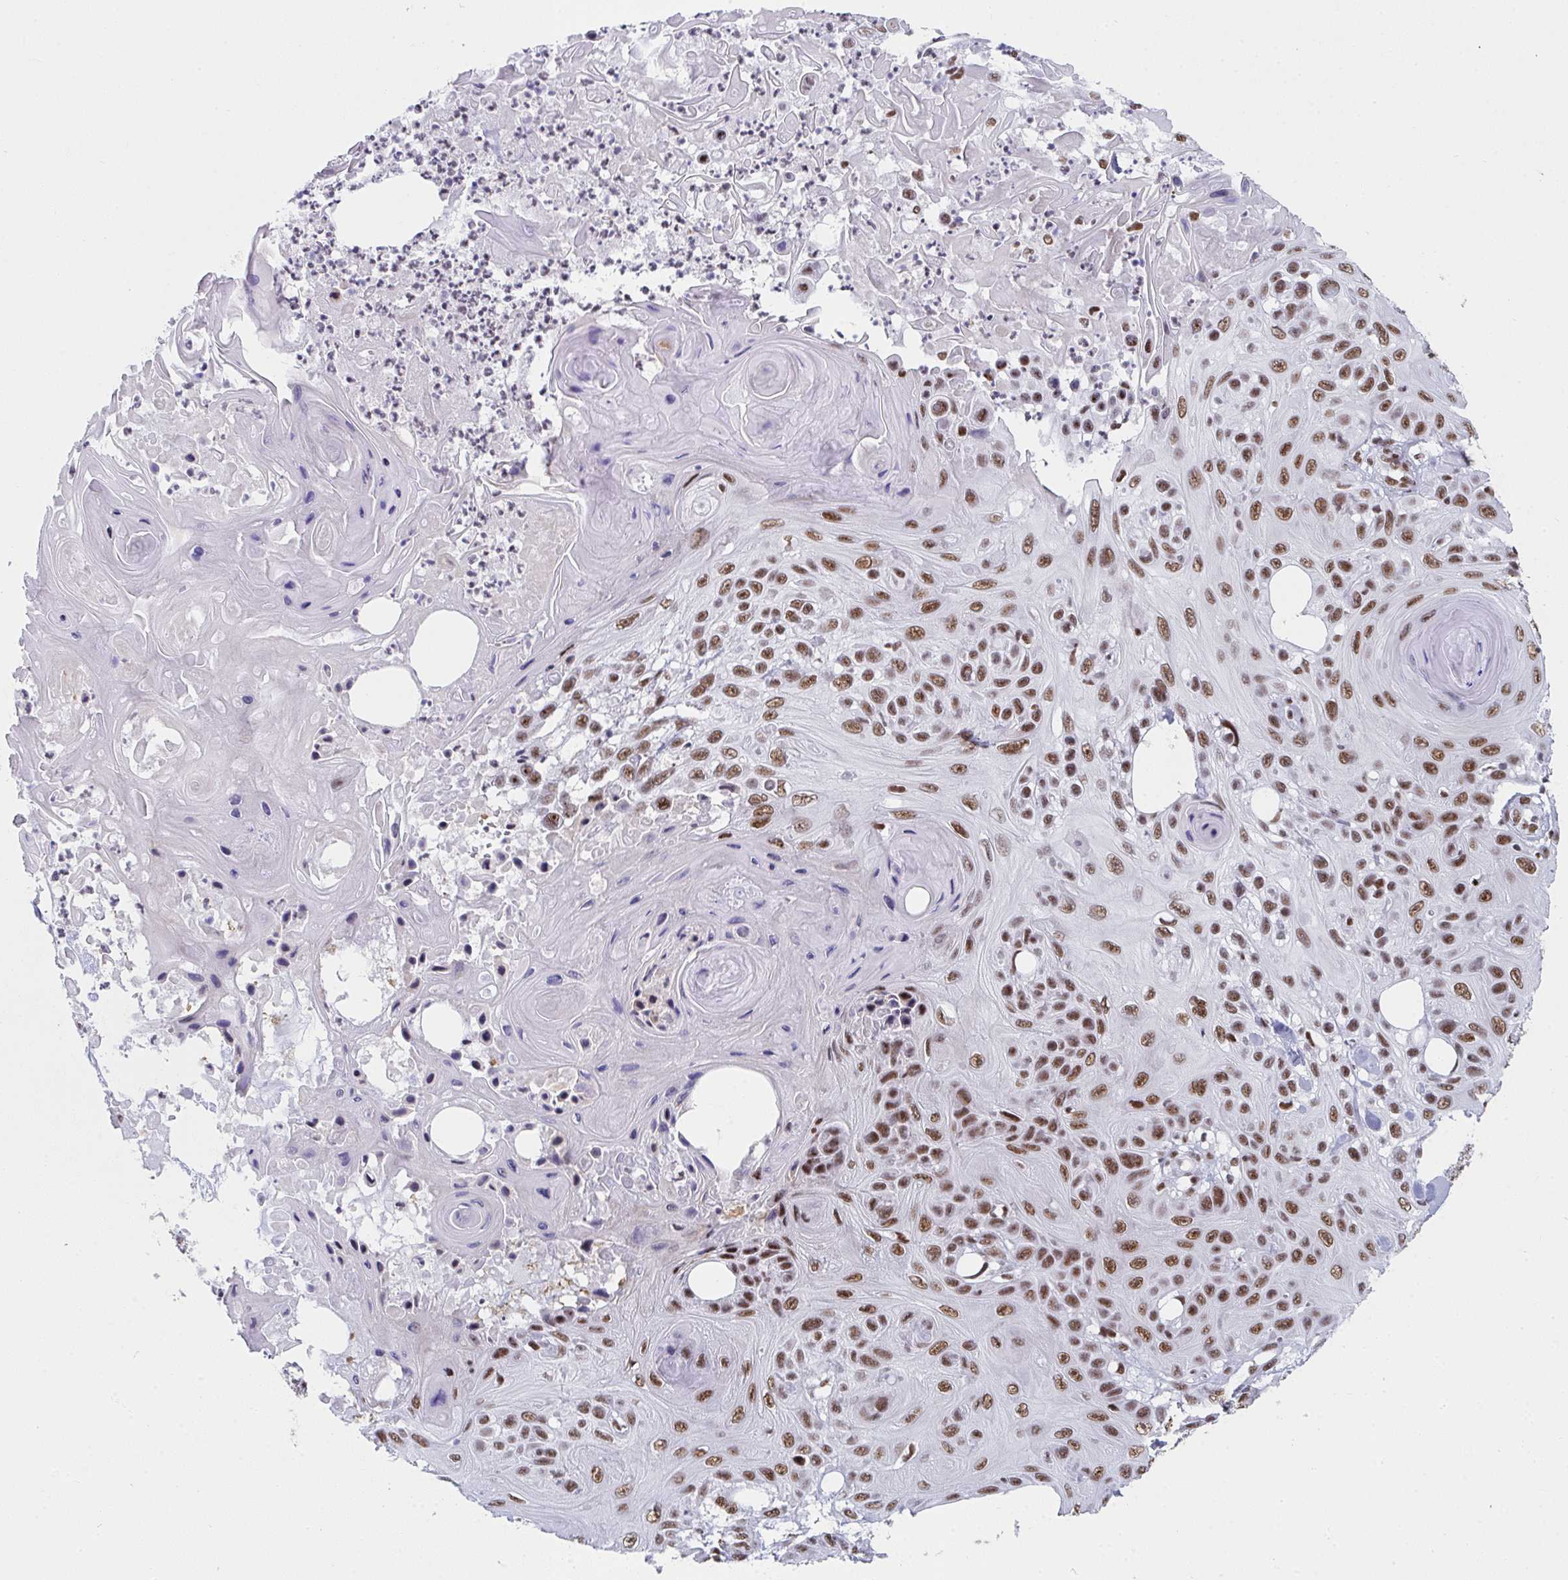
{"staining": {"intensity": "moderate", "quantity": ">75%", "location": "nuclear"}, "tissue": "skin cancer", "cell_type": "Tumor cells", "image_type": "cancer", "snomed": [{"axis": "morphology", "description": "Squamous cell carcinoma, NOS"}, {"axis": "topography", "description": "Skin"}], "caption": "Immunohistochemistry (IHC) photomicrograph of skin squamous cell carcinoma stained for a protein (brown), which reveals medium levels of moderate nuclear expression in about >75% of tumor cells.", "gene": "SNRNP70", "patient": {"sex": "male", "age": 82}}